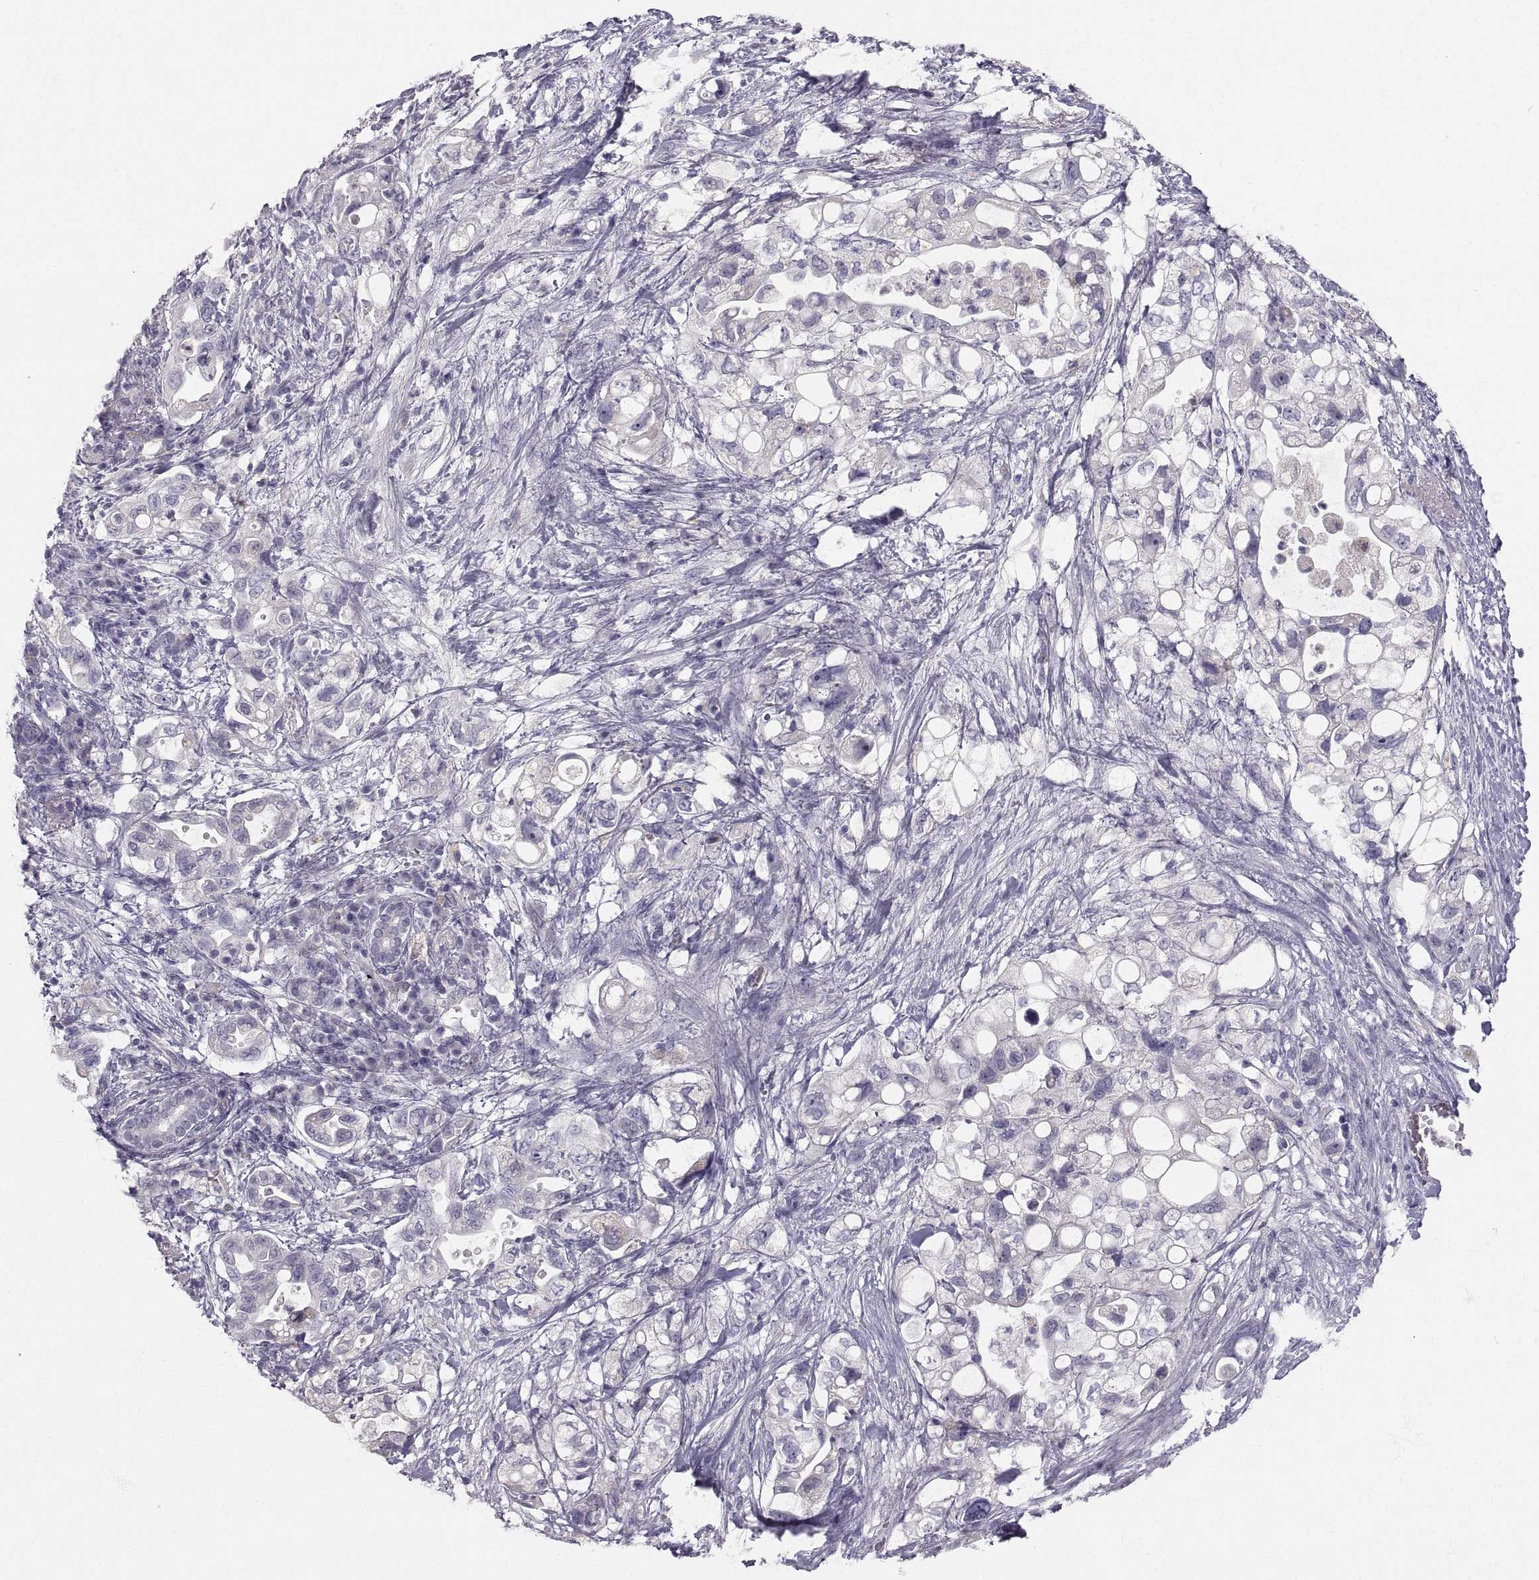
{"staining": {"intensity": "negative", "quantity": "none", "location": "none"}, "tissue": "pancreatic cancer", "cell_type": "Tumor cells", "image_type": "cancer", "snomed": [{"axis": "morphology", "description": "Adenocarcinoma, NOS"}, {"axis": "topography", "description": "Pancreas"}], "caption": "The immunohistochemistry histopathology image has no significant positivity in tumor cells of pancreatic cancer (adenocarcinoma) tissue. The staining was performed using DAB (3,3'-diaminobenzidine) to visualize the protein expression in brown, while the nuclei were stained in blue with hematoxylin (Magnification: 20x).", "gene": "PGM5", "patient": {"sex": "female", "age": 72}}